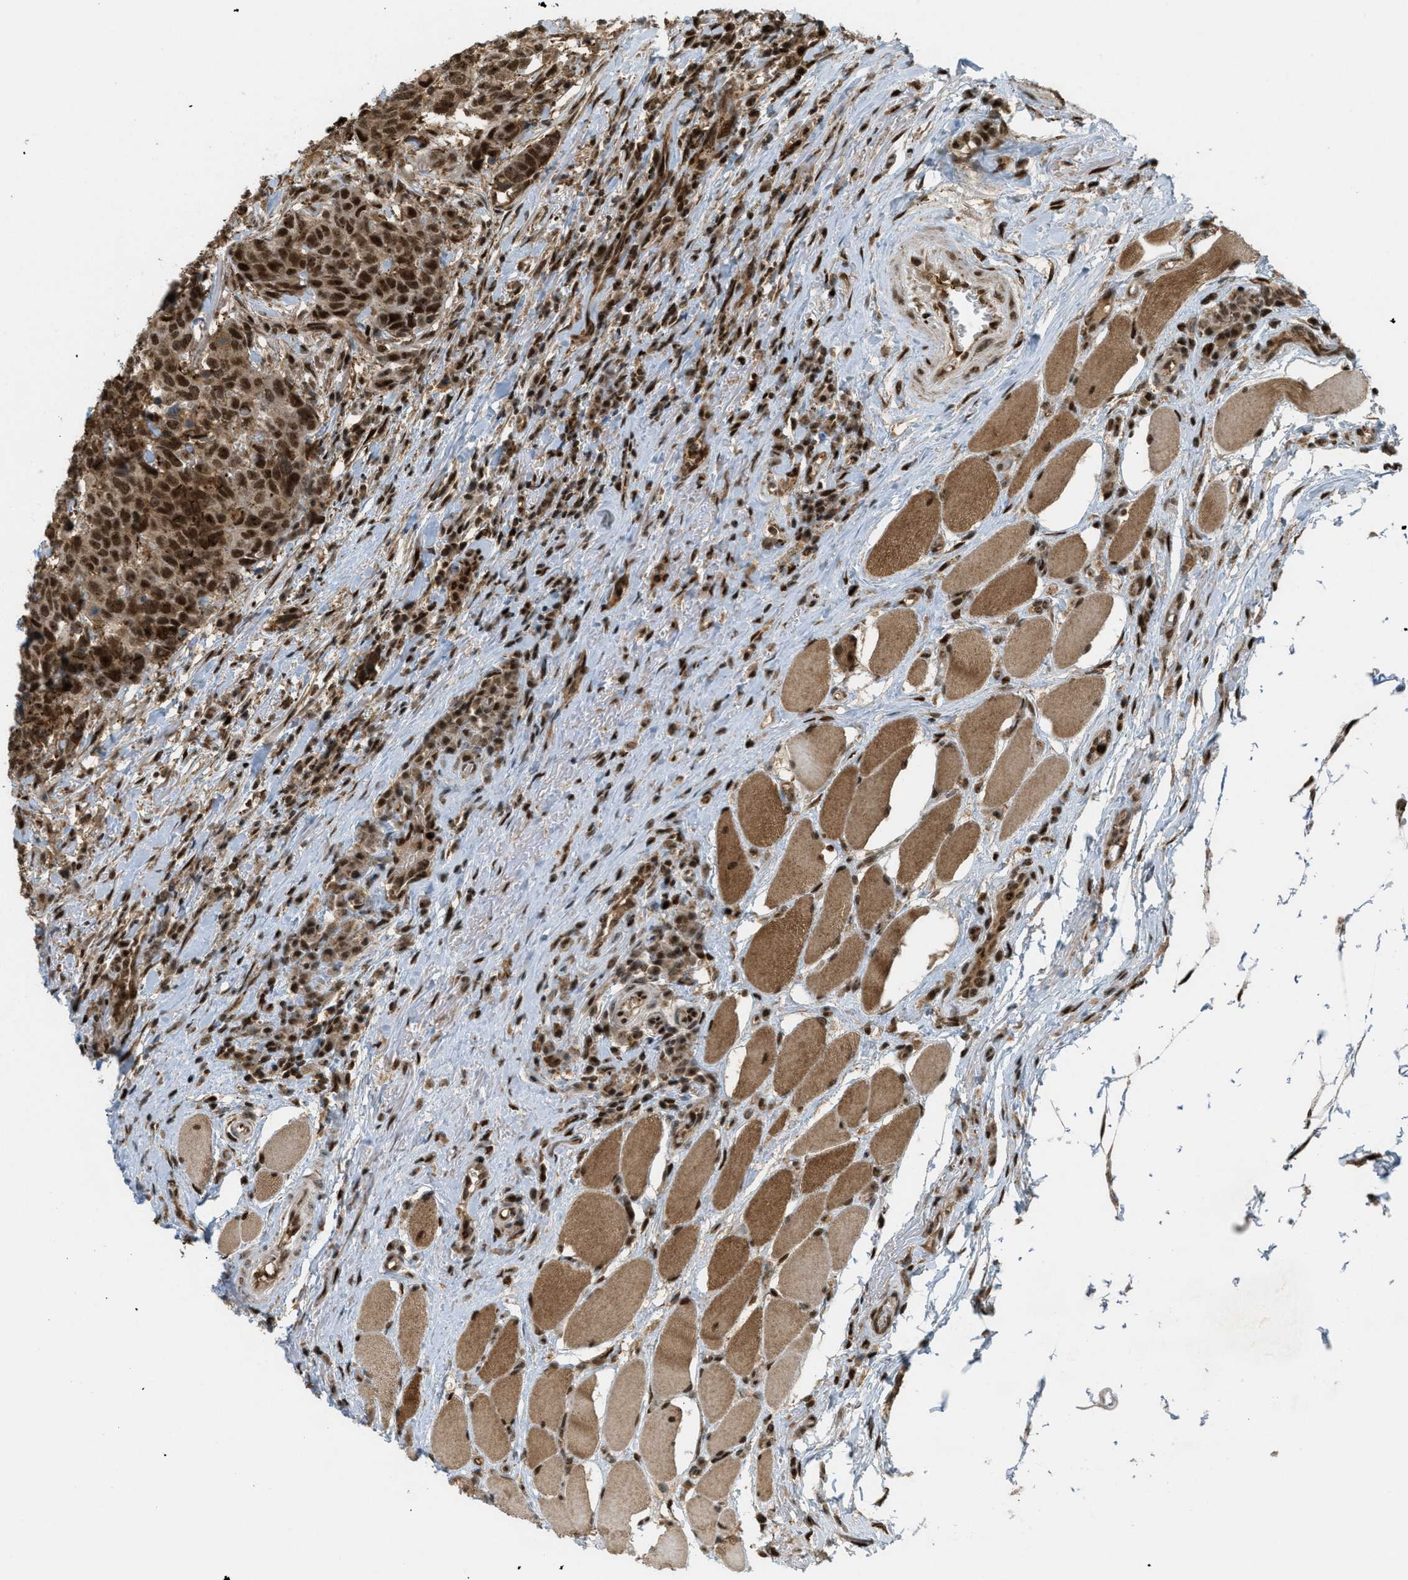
{"staining": {"intensity": "strong", "quantity": ">75%", "location": "cytoplasmic/membranous,nuclear"}, "tissue": "head and neck cancer", "cell_type": "Tumor cells", "image_type": "cancer", "snomed": [{"axis": "morphology", "description": "Squamous cell carcinoma, NOS"}, {"axis": "topography", "description": "Head-Neck"}], "caption": "Head and neck cancer stained for a protein (brown) shows strong cytoplasmic/membranous and nuclear positive staining in about >75% of tumor cells.", "gene": "TLK1", "patient": {"sex": "male", "age": 66}}